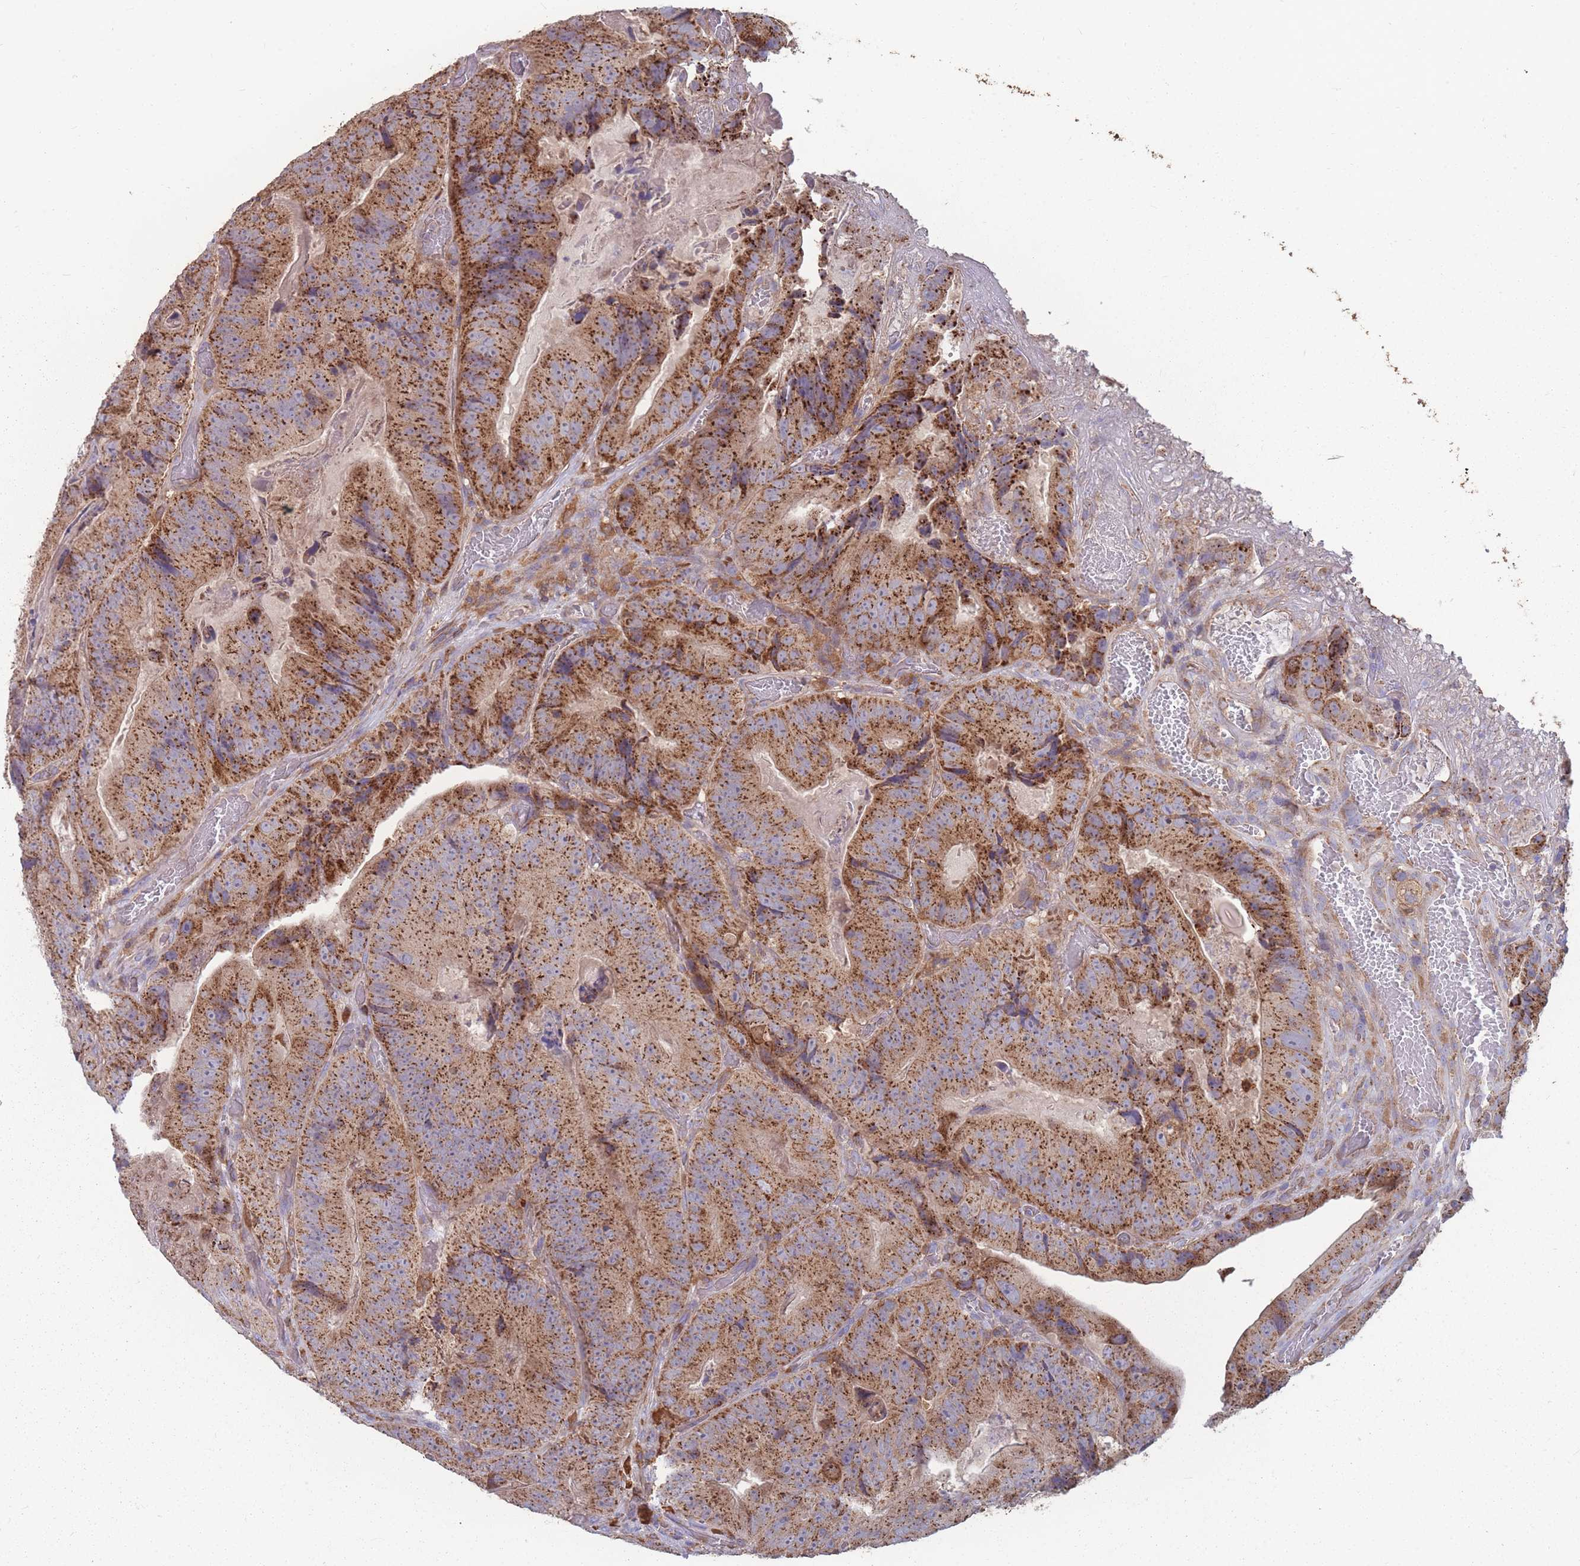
{"staining": {"intensity": "strong", "quantity": ">75%", "location": "cytoplasmic/membranous"}, "tissue": "colorectal cancer", "cell_type": "Tumor cells", "image_type": "cancer", "snomed": [{"axis": "morphology", "description": "Adenocarcinoma, NOS"}, {"axis": "topography", "description": "Colon"}], "caption": "Tumor cells exhibit high levels of strong cytoplasmic/membranous expression in approximately >75% of cells in adenocarcinoma (colorectal). (brown staining indicates protein expression, while blue staining denotes nuclei).", "gene": "CD33", "patient": {"sex": "female", "age": 86}}